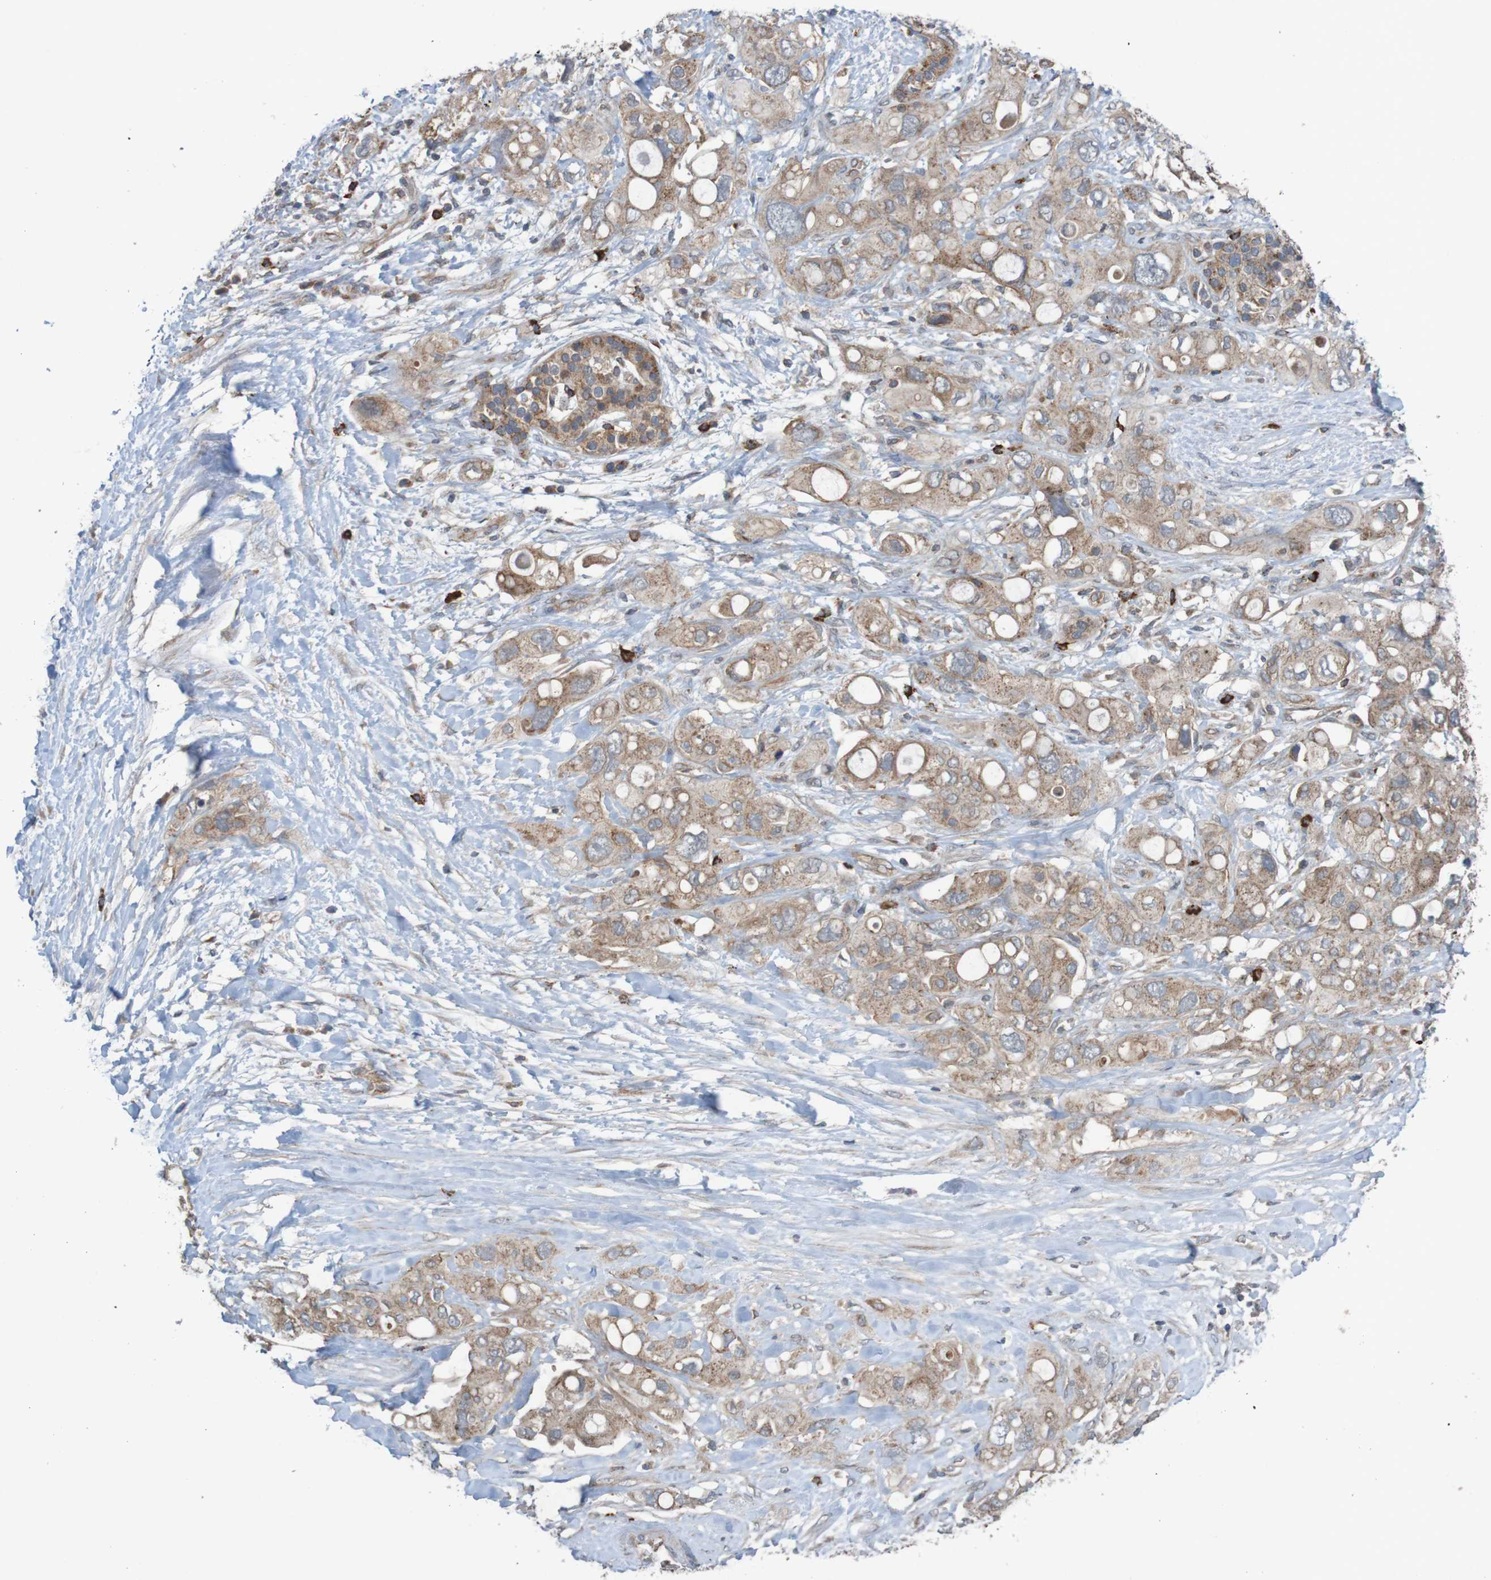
{"staining": {"intensity": "moderate", "quantity": ">75%", "location": "cytoplasmic/membranous"}, "tissue": "pancreatic cancer", "cell_type": "Tumor cells", "image_type": "cancer", "snomed": [{"axis": "morphology", "description": "Adenocarcinoma, NOS"}, {"axis": "topography", "description": "Pancreas"}], "caption": "Immunohistochemical staining of human pancreatic adenocarcinoma displays moderate cytoplasmic/membranous protein staining in approximately >75% of tumor cells.", "gene": "B3GAT2", "patient": {"sex": "female", "age": 56}}